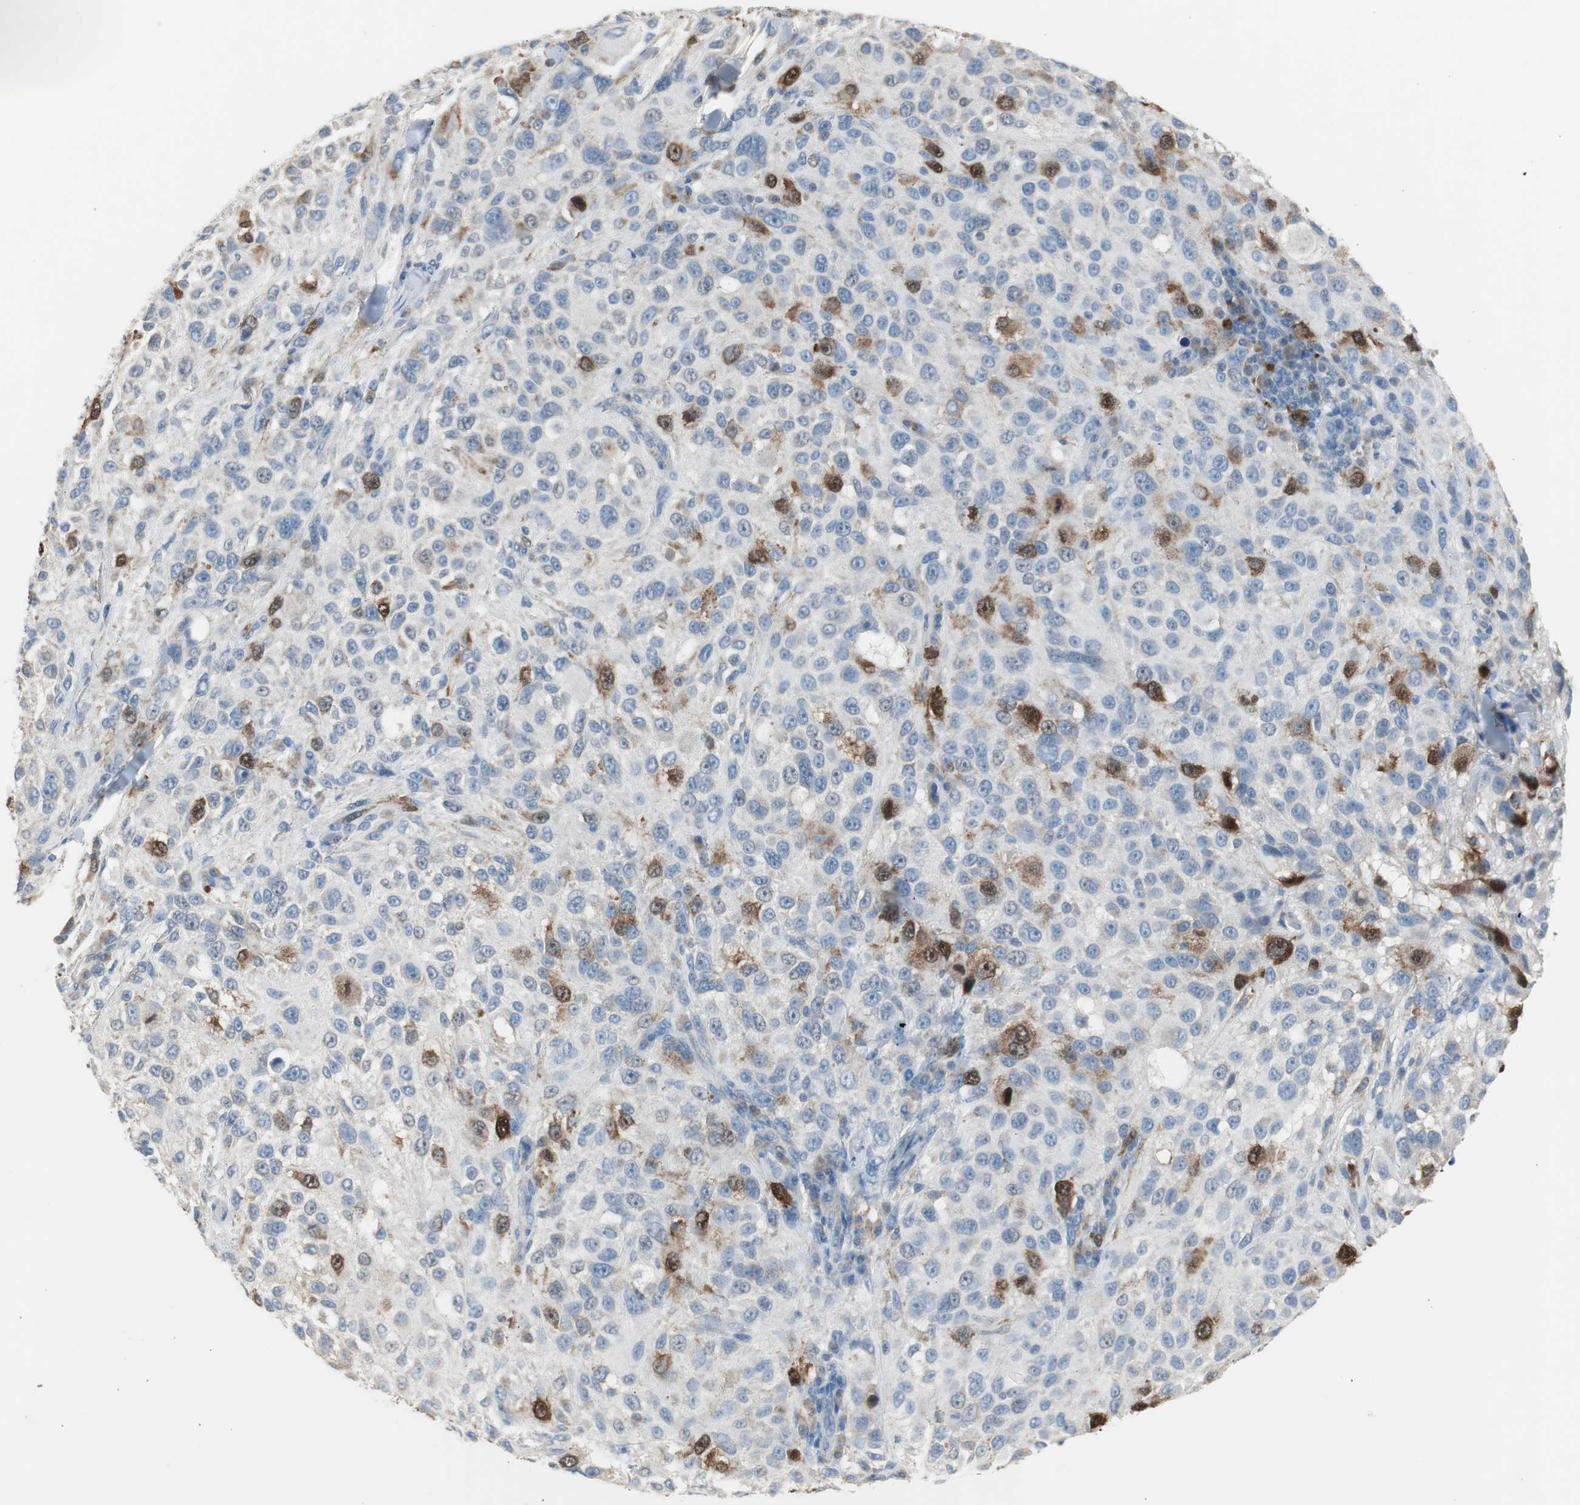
{"staining": {"intensity": "moderate", "quantity": "<25%", "location": "cytoplasmic/membranous,nuclear"}, "tissue": "melanoma", "cell_type": "Tumor cells", "image_type": "cancer", "snomed": [{"axis": "morphology", "description": "Necrosis, NOS"}, {"axis": "morphology", "description": "Malignant melanoma, NOS"}, {"axis": "topography", "description": "Skin"}], "caption": "Malignant melanoma was stained to show a protein in brown. There is low levels of moderate cytoplasmic/membranous and nuclear staining in approximately <25% of tumor cells. (DAB (3,3'-diaminobenzidine) = brown stain, brightfield microscopy at high magnification).", "gene": "TK1", "patient": {"sex": "female", "age": 87}}